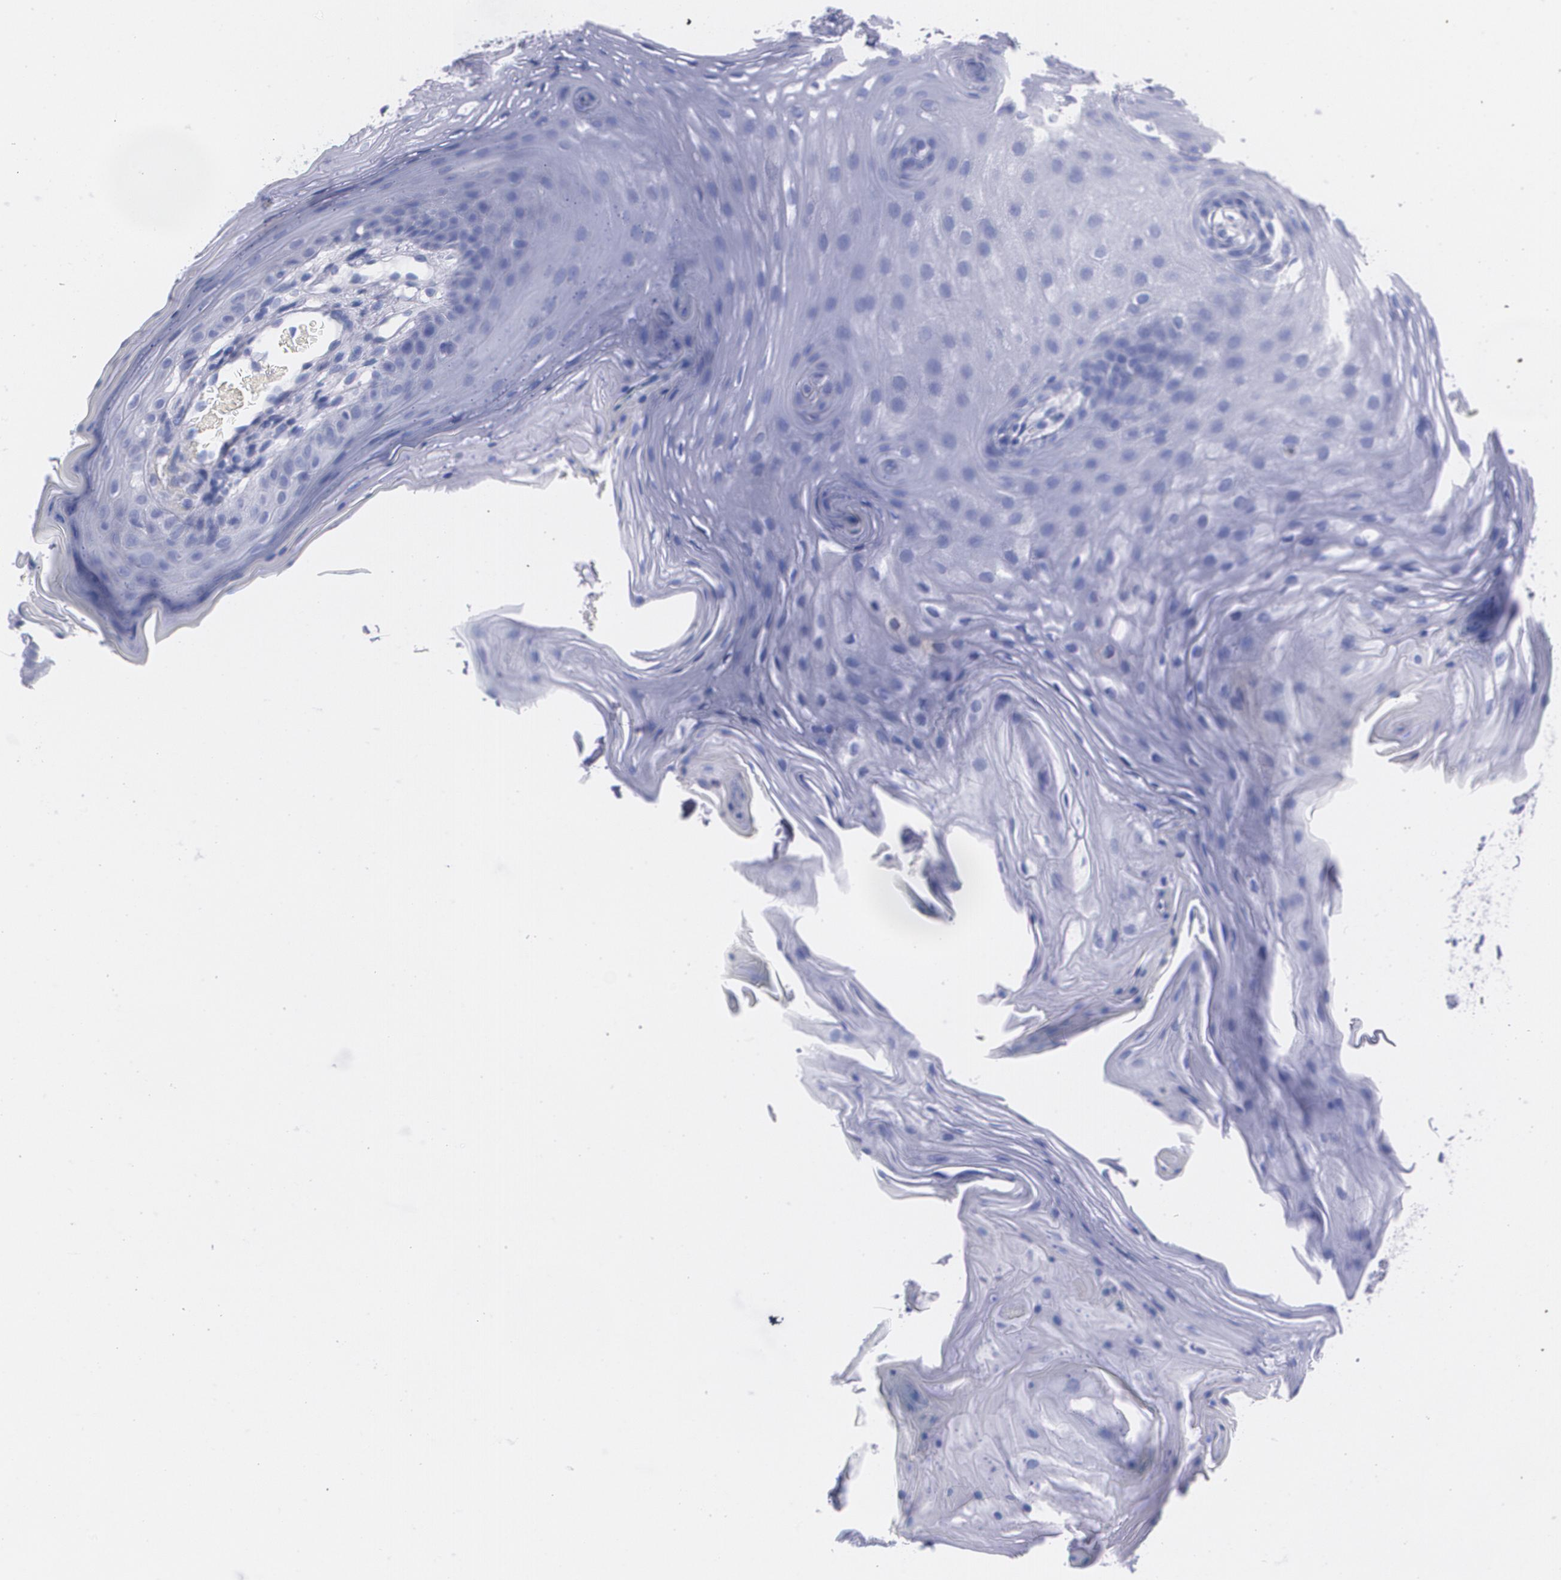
{"staining": {"intensity": "negative", "quantity": "none", "location": "none"}, "tissue": "oral mucosa", "cell_type": "Squamous epithelial cells", "image_type": "normal", "snomed": [{"axis": "morphology", "description": "Normal tissue, NOS"}, {"axis": "topography", "description": "Oral tissue"}], "caption": "Squamous epithelial cells are negative for protein expression in unremarkable human oral mucosa. (Stains: DAB immunohistochemistry with hematoxylin counter stain, Microscopy: brightfield microscopy at high magnification).", "gene": "AMBP", "patient": {"sex": "male", "age": 62}}